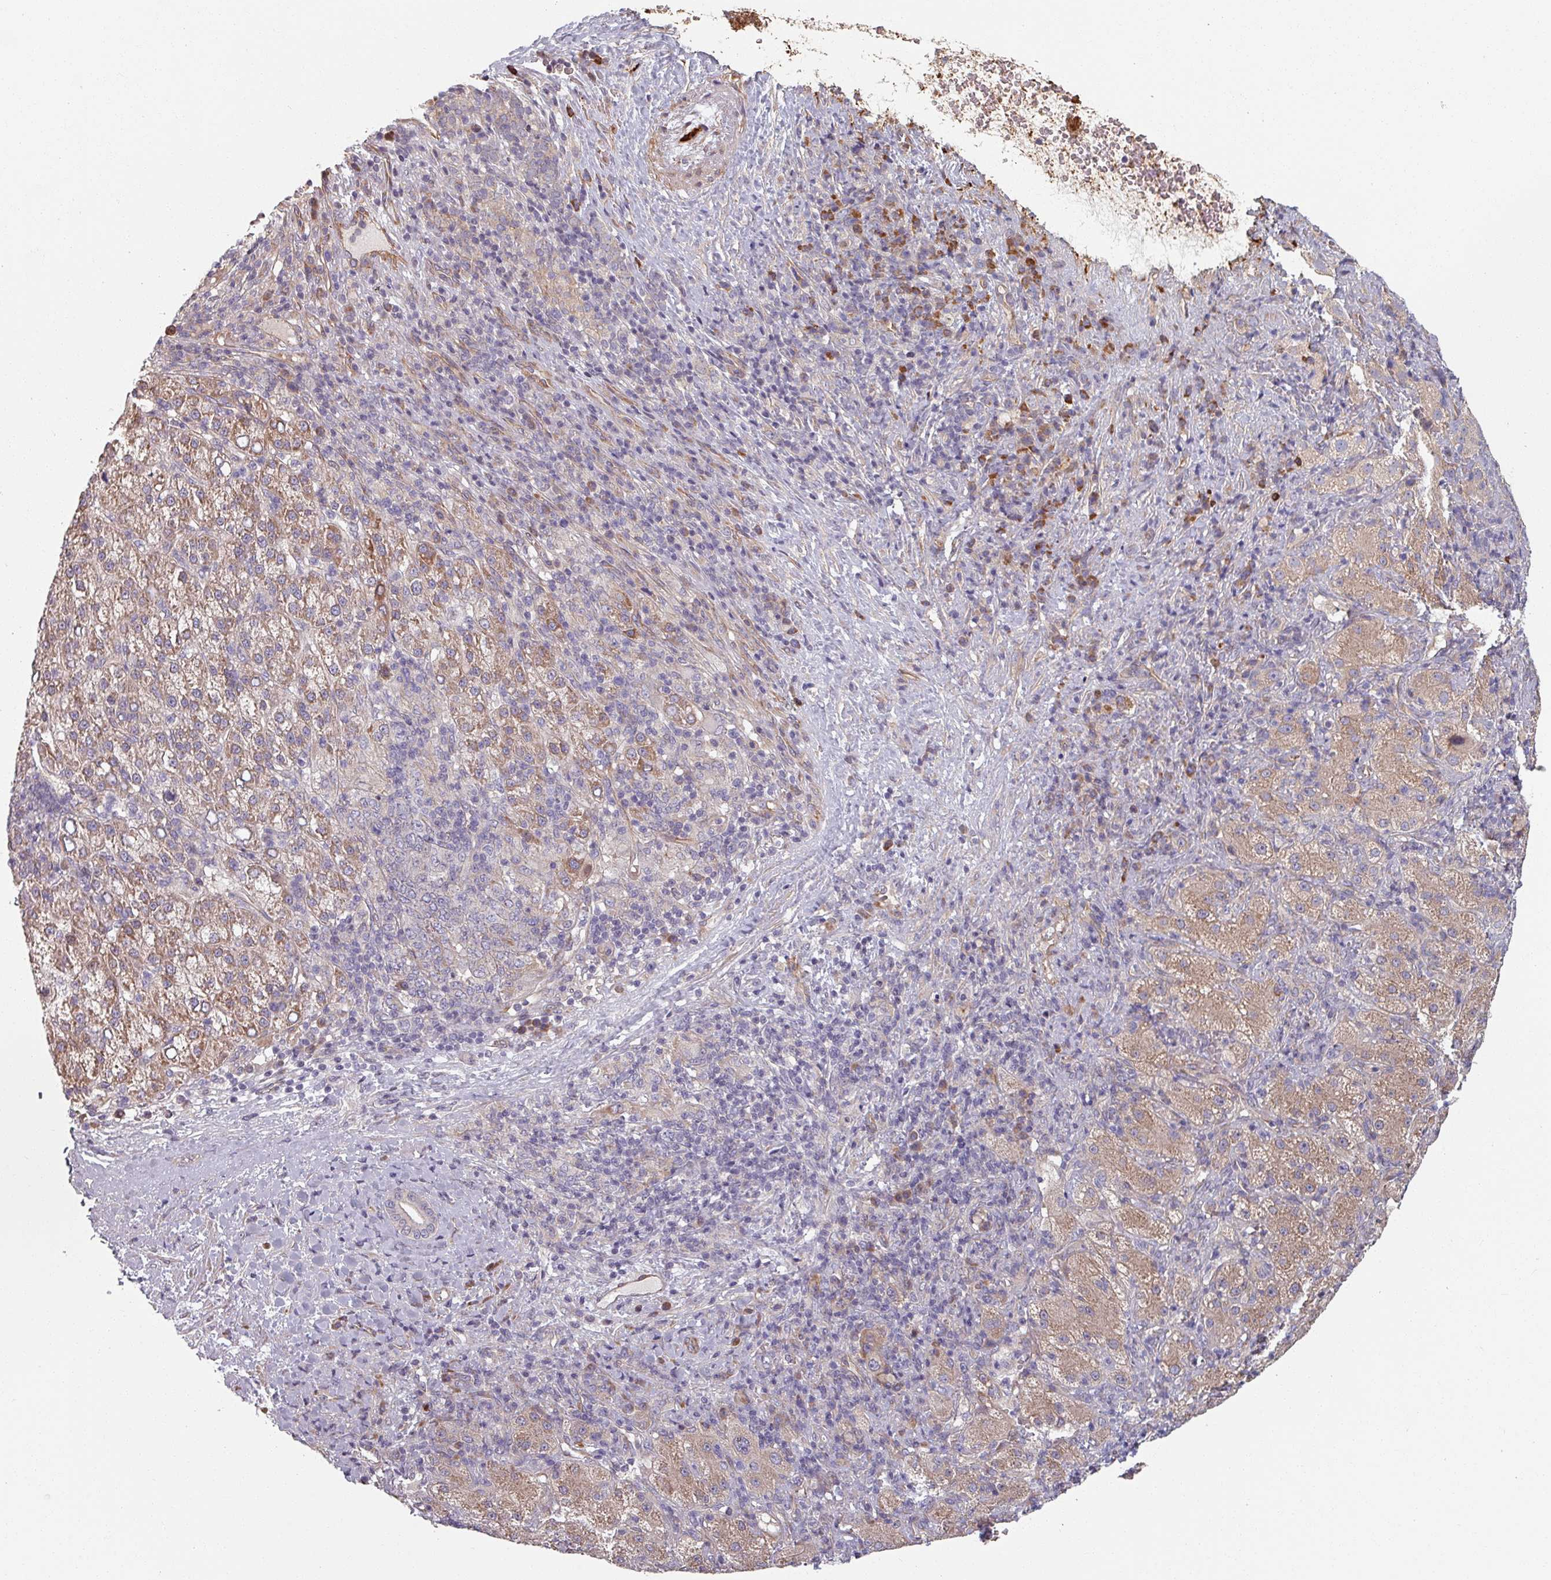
{"staining": {"intensity": "moderate", "quantity": "25%-75%", "location": "cytoplasmic/membranous"}, "tissue": "liver cancer", "cell_type": "Tumor cells", "image_type": "cancer", "snomed": [{"axis": "morphology", "description": "Carcinoma, Hepatocellular, NOS"}, {"axis": "topography", "description": "Liver"}], "caption": "Hepatocellular carcinoma (liver) stained with a protein marker exhibits moderate staining in tumor cells.", "gene": "C4BPB", "patient": {"sex": "female", "age": 58}}